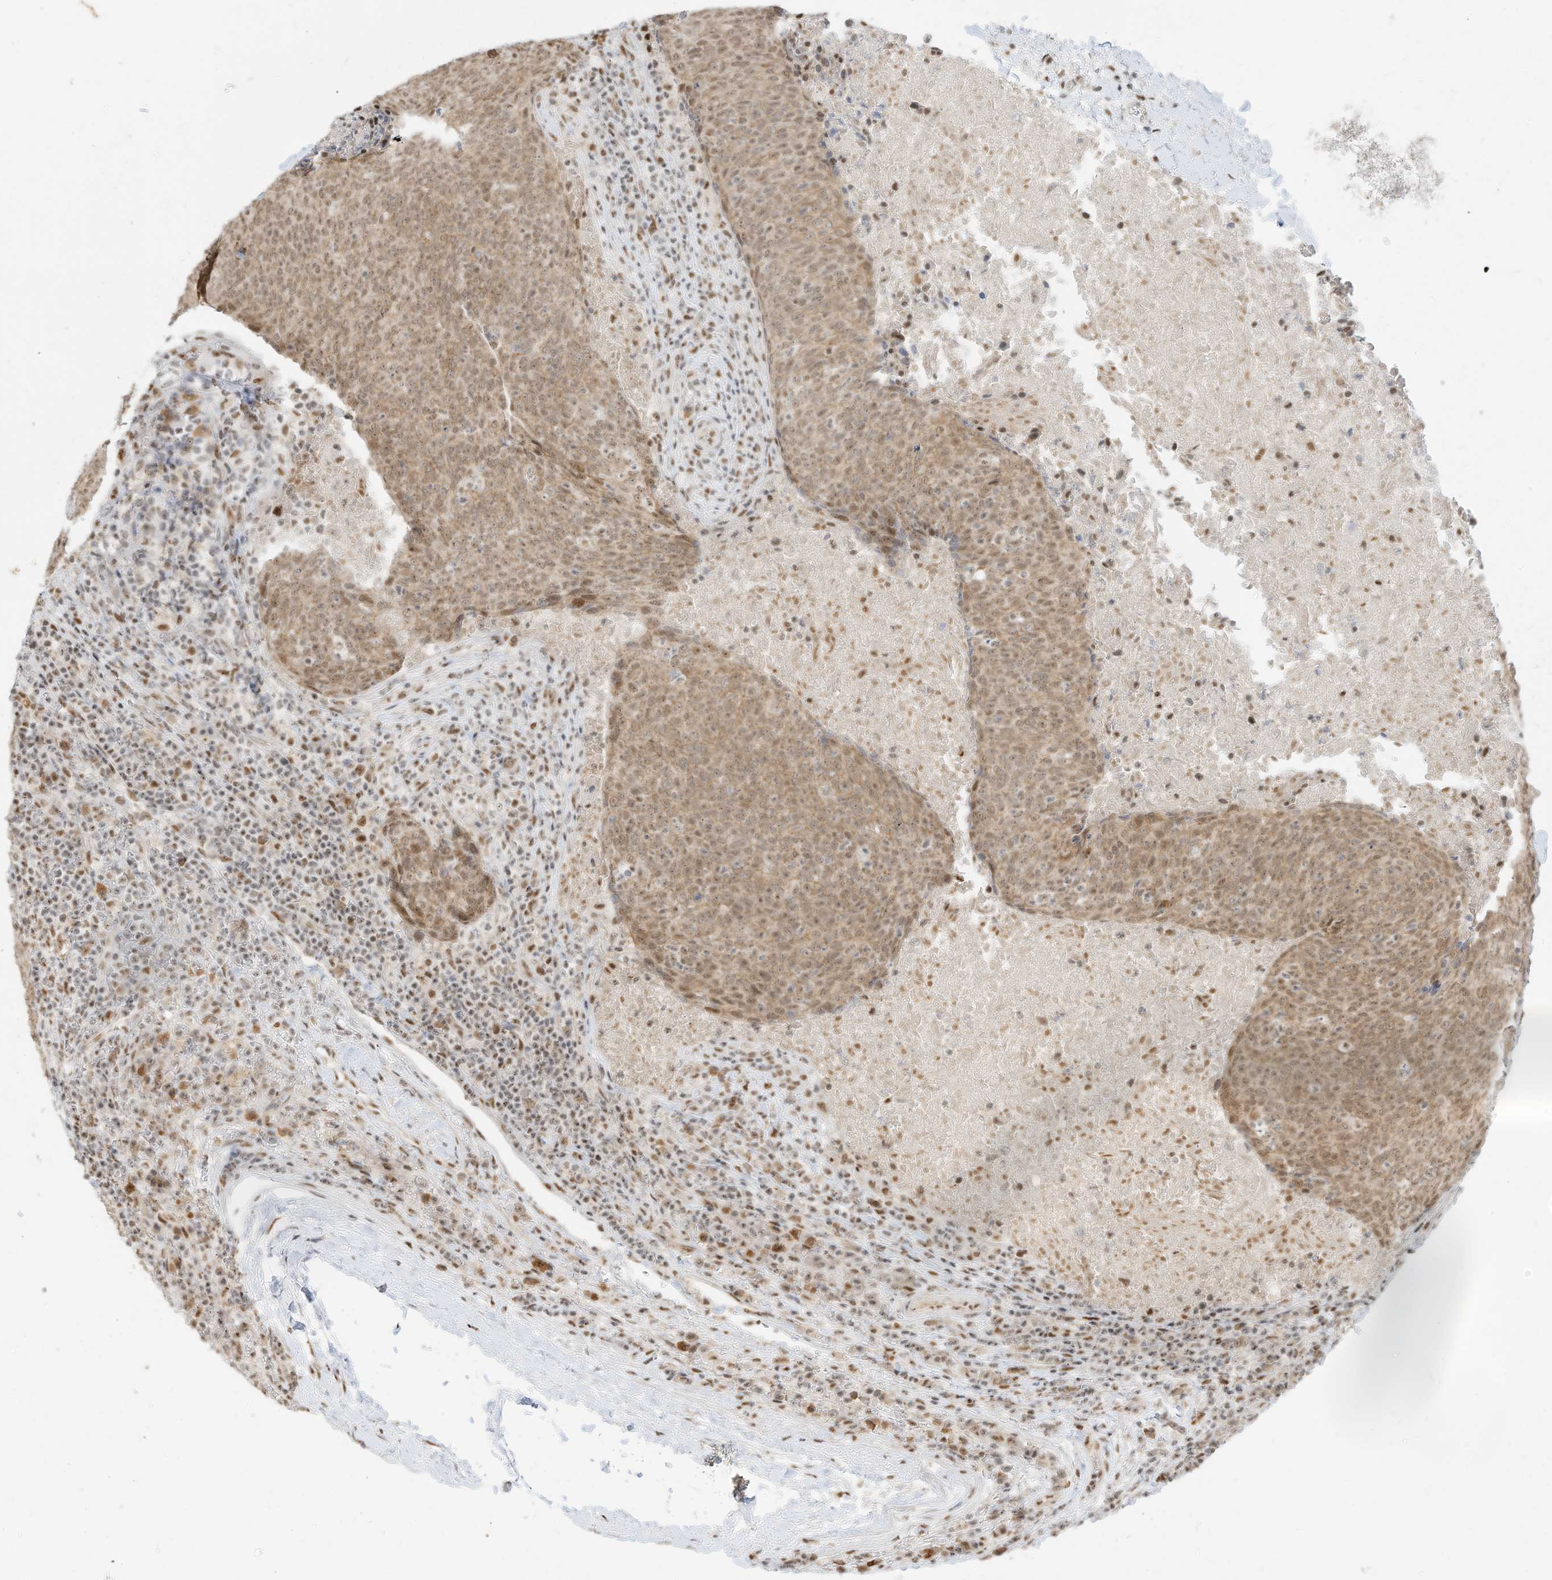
{"staining": {"intensity": "moderate", "quantity": ">75%", "location": "cytoplasmic/membranous,nuclear"}, "tissue": "head and neck cancer", "cell_type": "Tumor cells", "image_type": "cancer", "snomed": [{"axis": "morphology", "description": "Squamous cell carcinoma, NOS"}, {"axis": "morphology", "description": "Squamous cell carcinoma, metastatic, NOS"}, {"axis": "topography", "description": "Lymph node"}, {"axis": "topography", "description": "Head-Neck"}], "caption": "Immunohistochemistry image of human squamous cell carcinoma (head and neck) stained for a protein (brown), which demonstrates medium levels of moderate cytoplasmic/membranous and nuclear positivity in about >75% of tumor cells.", "gene": "NHSL1", "patient": {"sex": "male", "age": 62}}